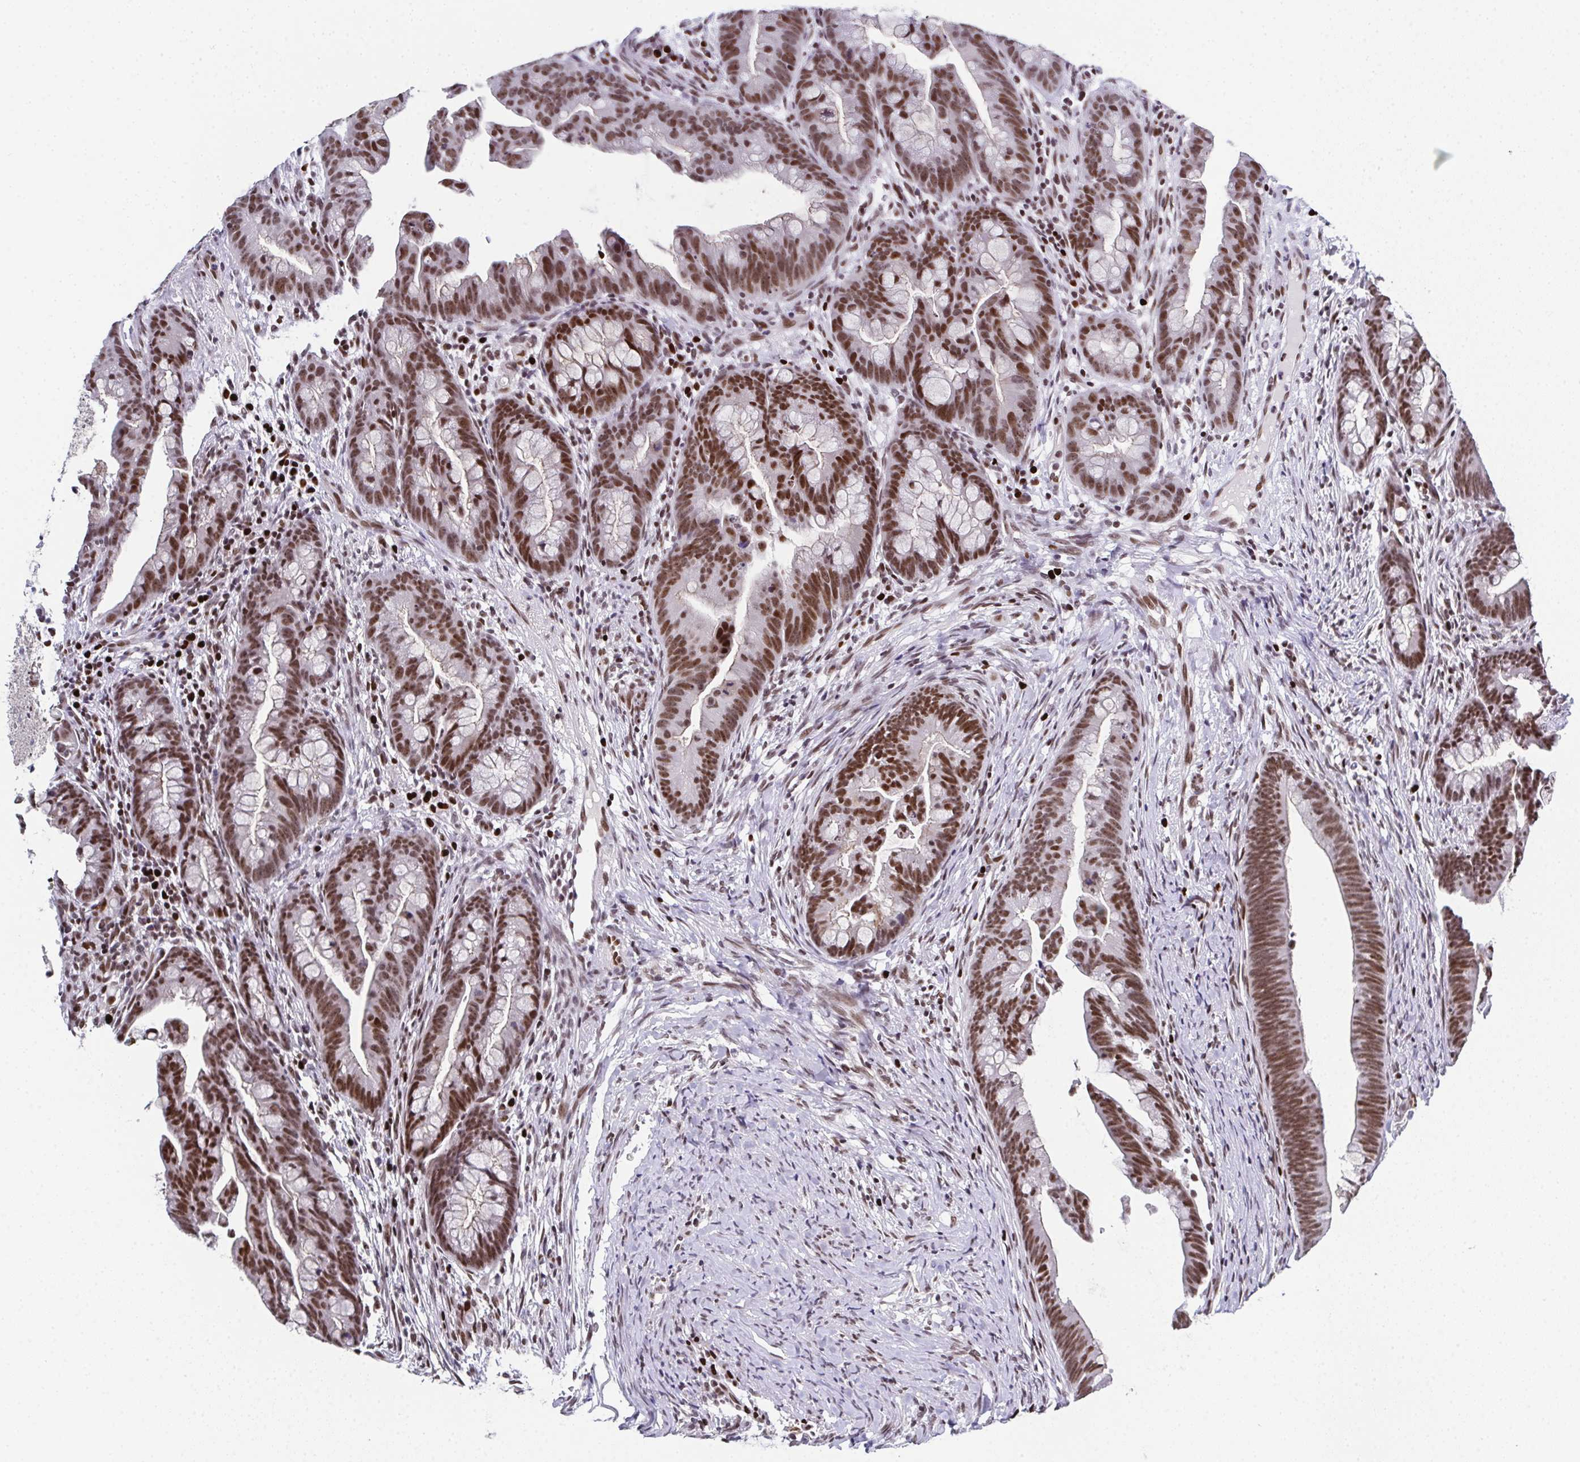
{"staining": {"intensity": "moderate", "quantity": ">75%", "location": "nuclear"}, "tissue": "colorectal cancer", "cell_type": "Tumor cells", "image_type": "cancer", "snomed": [{"axis": "morphology", "description": "Adenocarcinoma, NOS"}, {"axis": "topography", "description": "Colon"}], "caption": "A brown stain highlights moderate nuclear positivity of a protein in colorectal cancer (adenocarcinoma) tumor cells.", "gene": "RB1", "patient": {"sex": "male", "age": 62}}